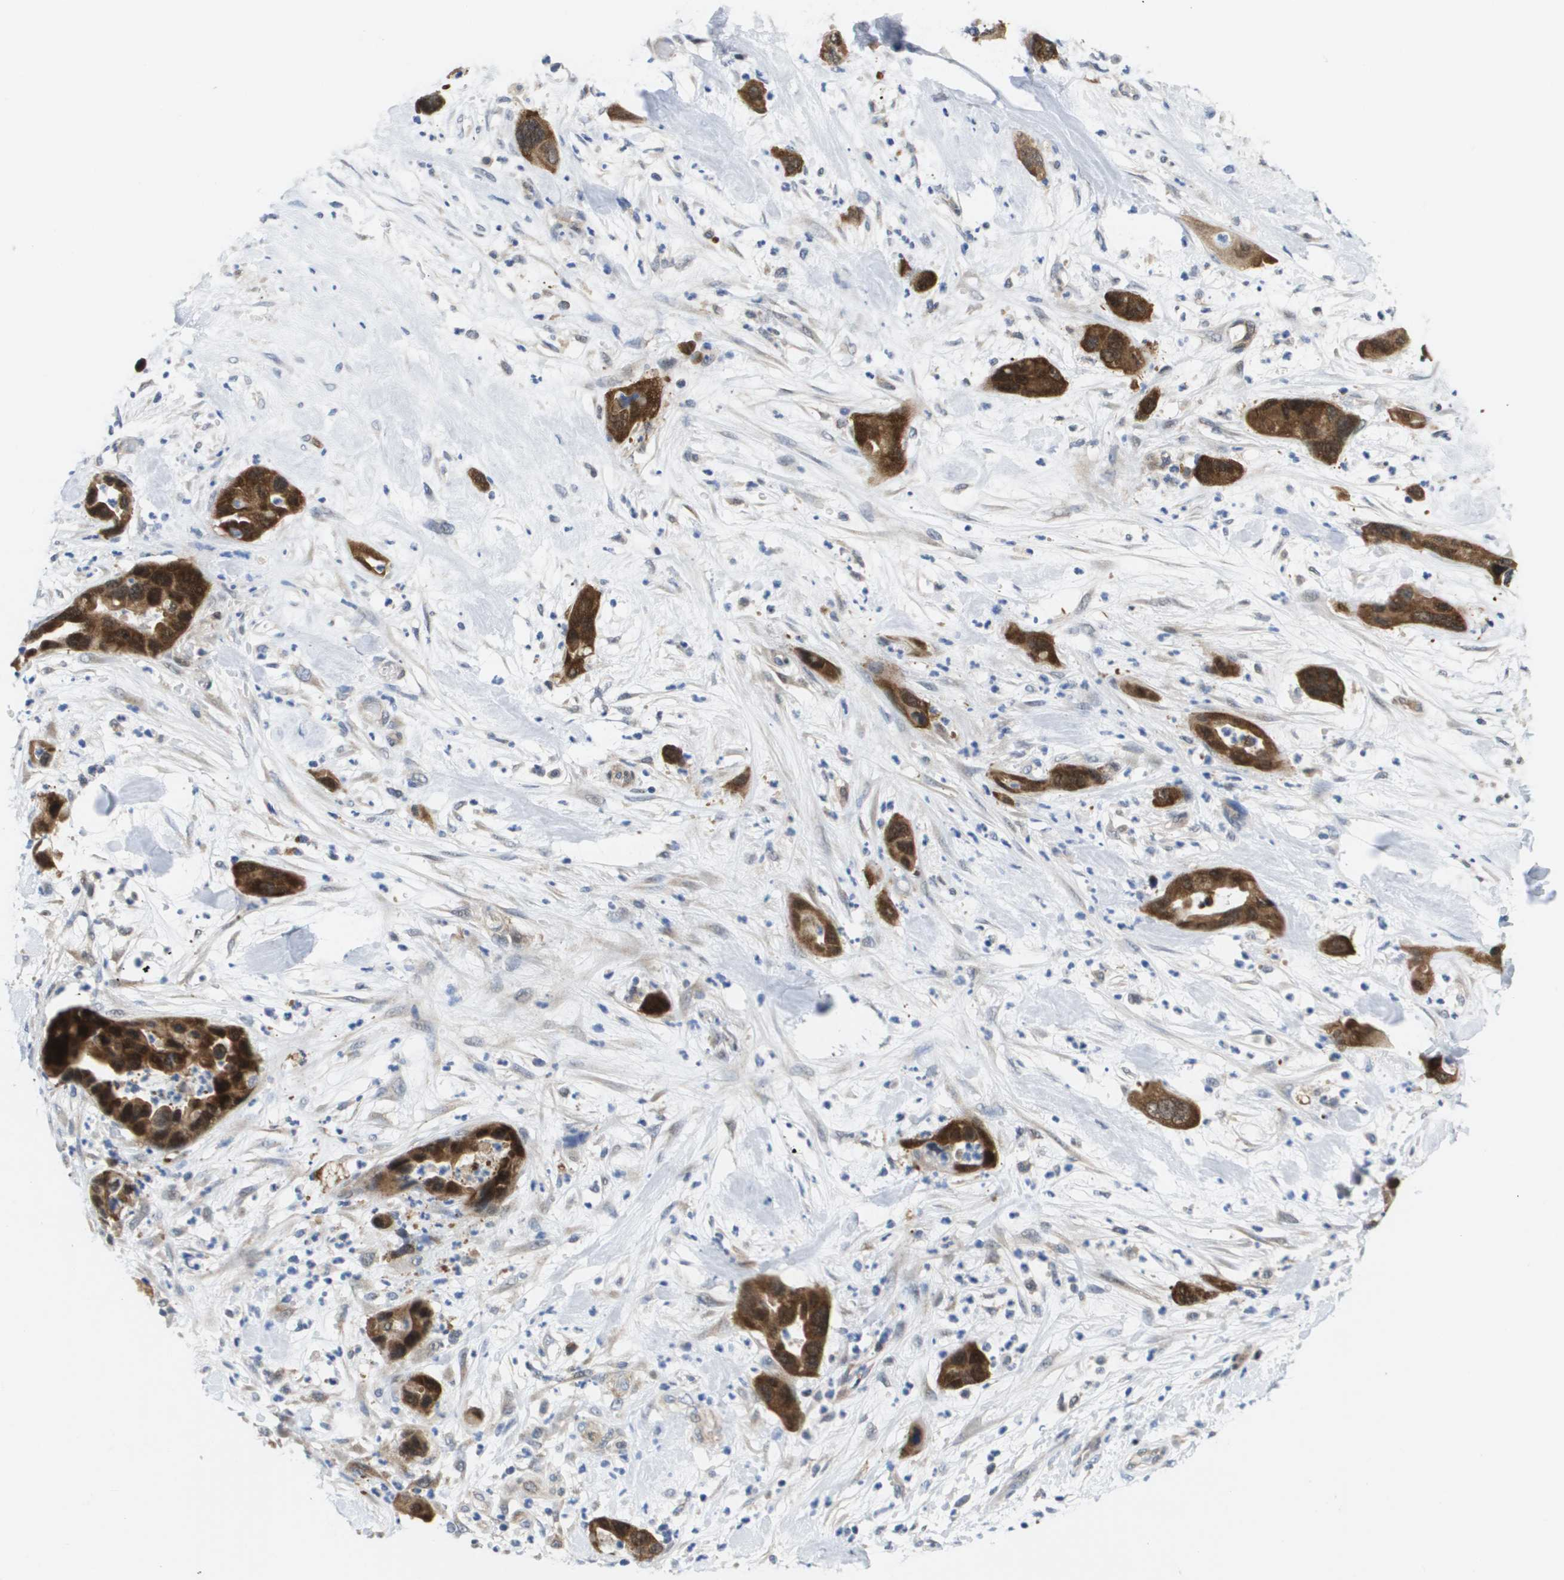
{"staining": {"intensity": "strong", "quantity": ">75%", "location": "cytoplasmic/membranous"}, "tissue": "pancreatic cancer", "cell_type": "Tumor cells", "image_type": "cancer", "snomed": [{"axis": "morphology", "description": "Adenocarcinoma, NOS"}, {"axis": "topography", "description": "Pancreas"}], "caption": "This is a photomicrograph of immunohistochemistry staining of pancreatic cancer (adenocarcinoma), which shows strong positivity in the cytoplasmic/membranous of tumor cells.", "gene": "FKBP4", "patient": {"sex": "female", "age": 71}}